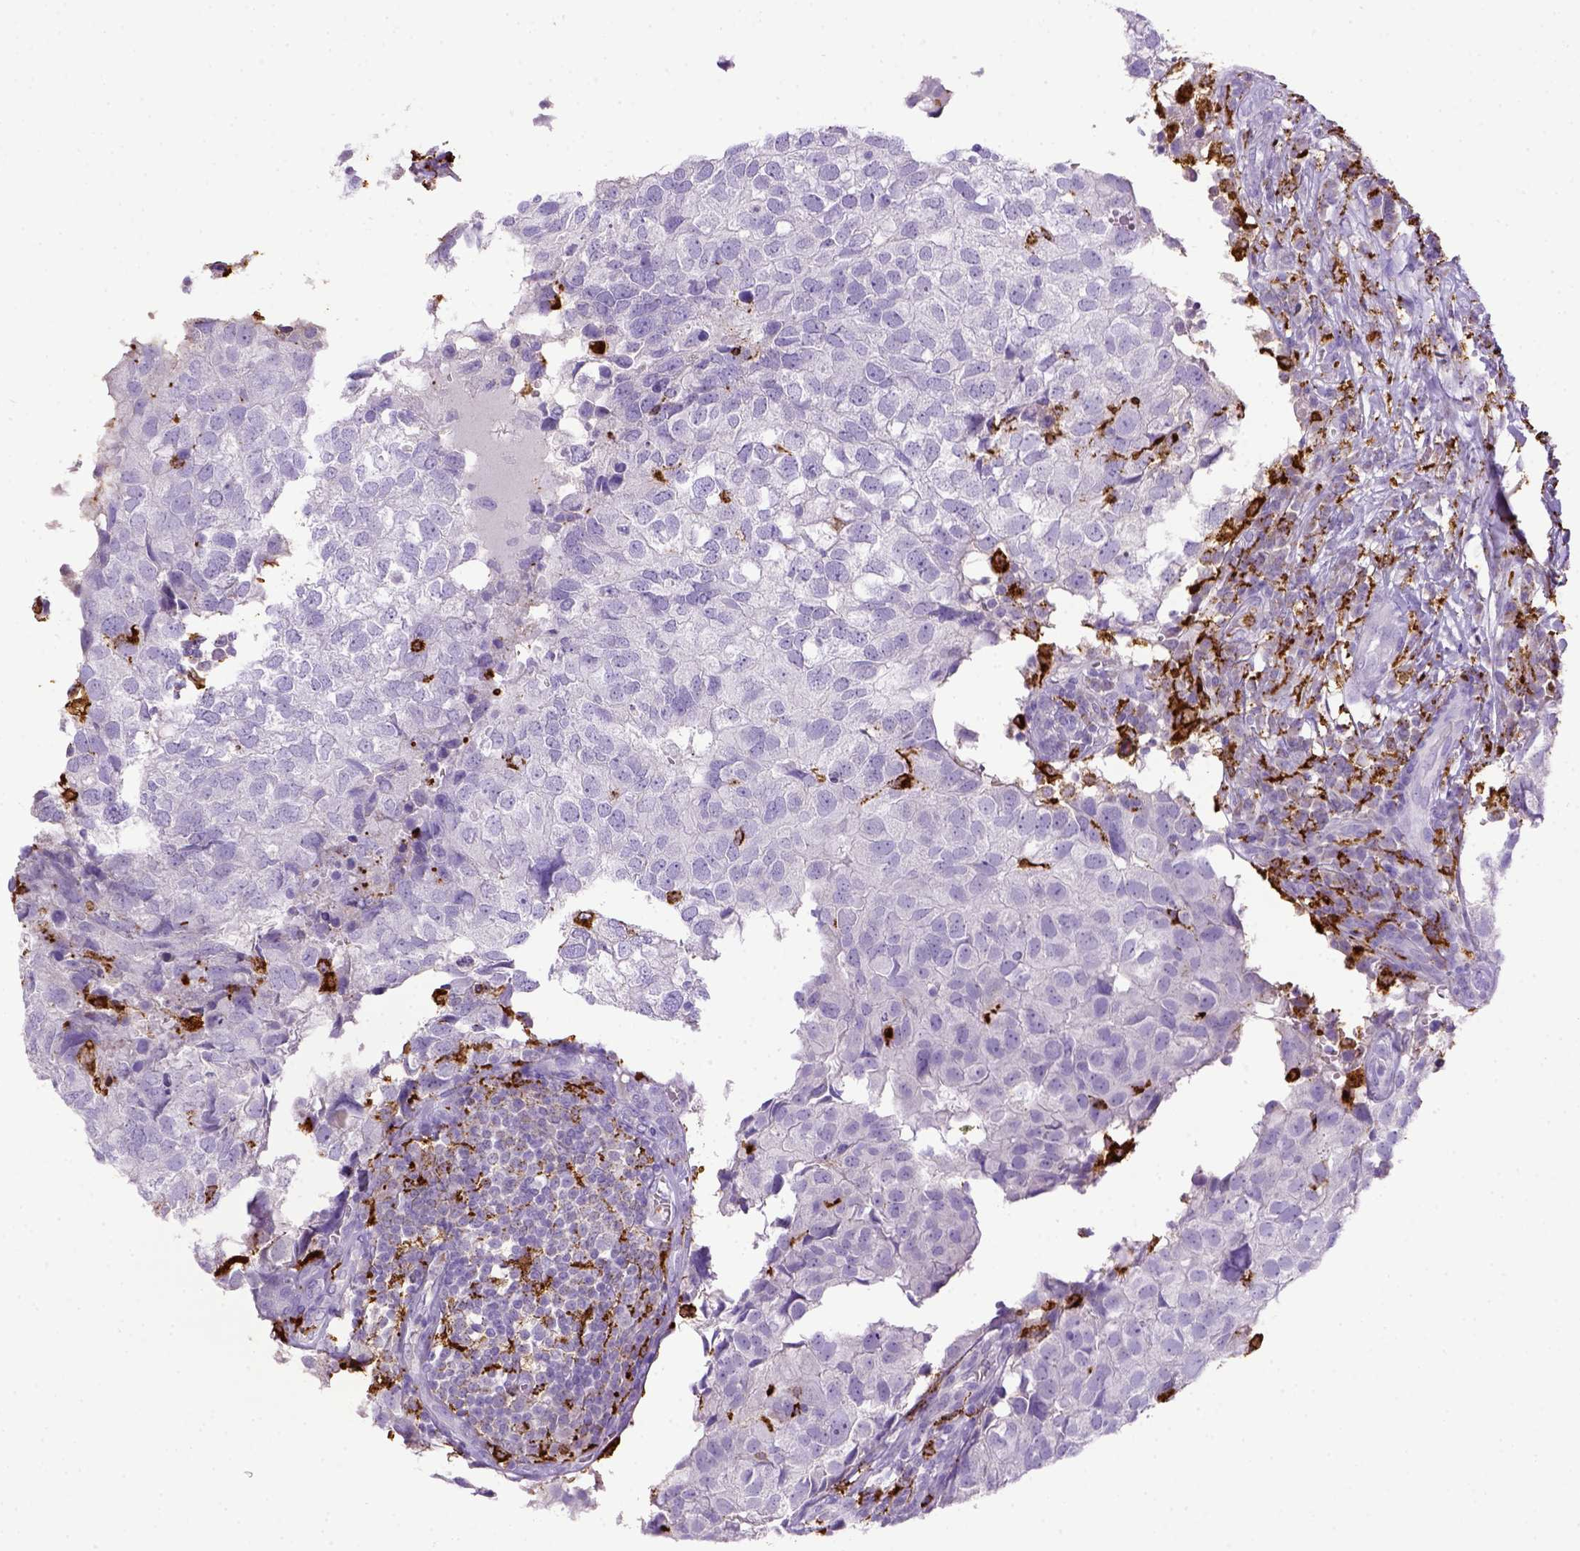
{"staining": {"intensity": "negative", "quantity": "none", "location": "none"}, "tissue": "breast cancer", "cell_type": "Tumor cells", "image_type": "cancer", "snomed": [{"axis": "morphology", "description": "Duct carcinoma"}, {"axis": "topography", "description": "Breast"}], "caption": "Immunohistochemical staining of human infiltrating ductal carcinoma (breast) shows no significant staining in tumor cells.", "gene": "CD68", "patient": {"sex": "female", "age": 30}}